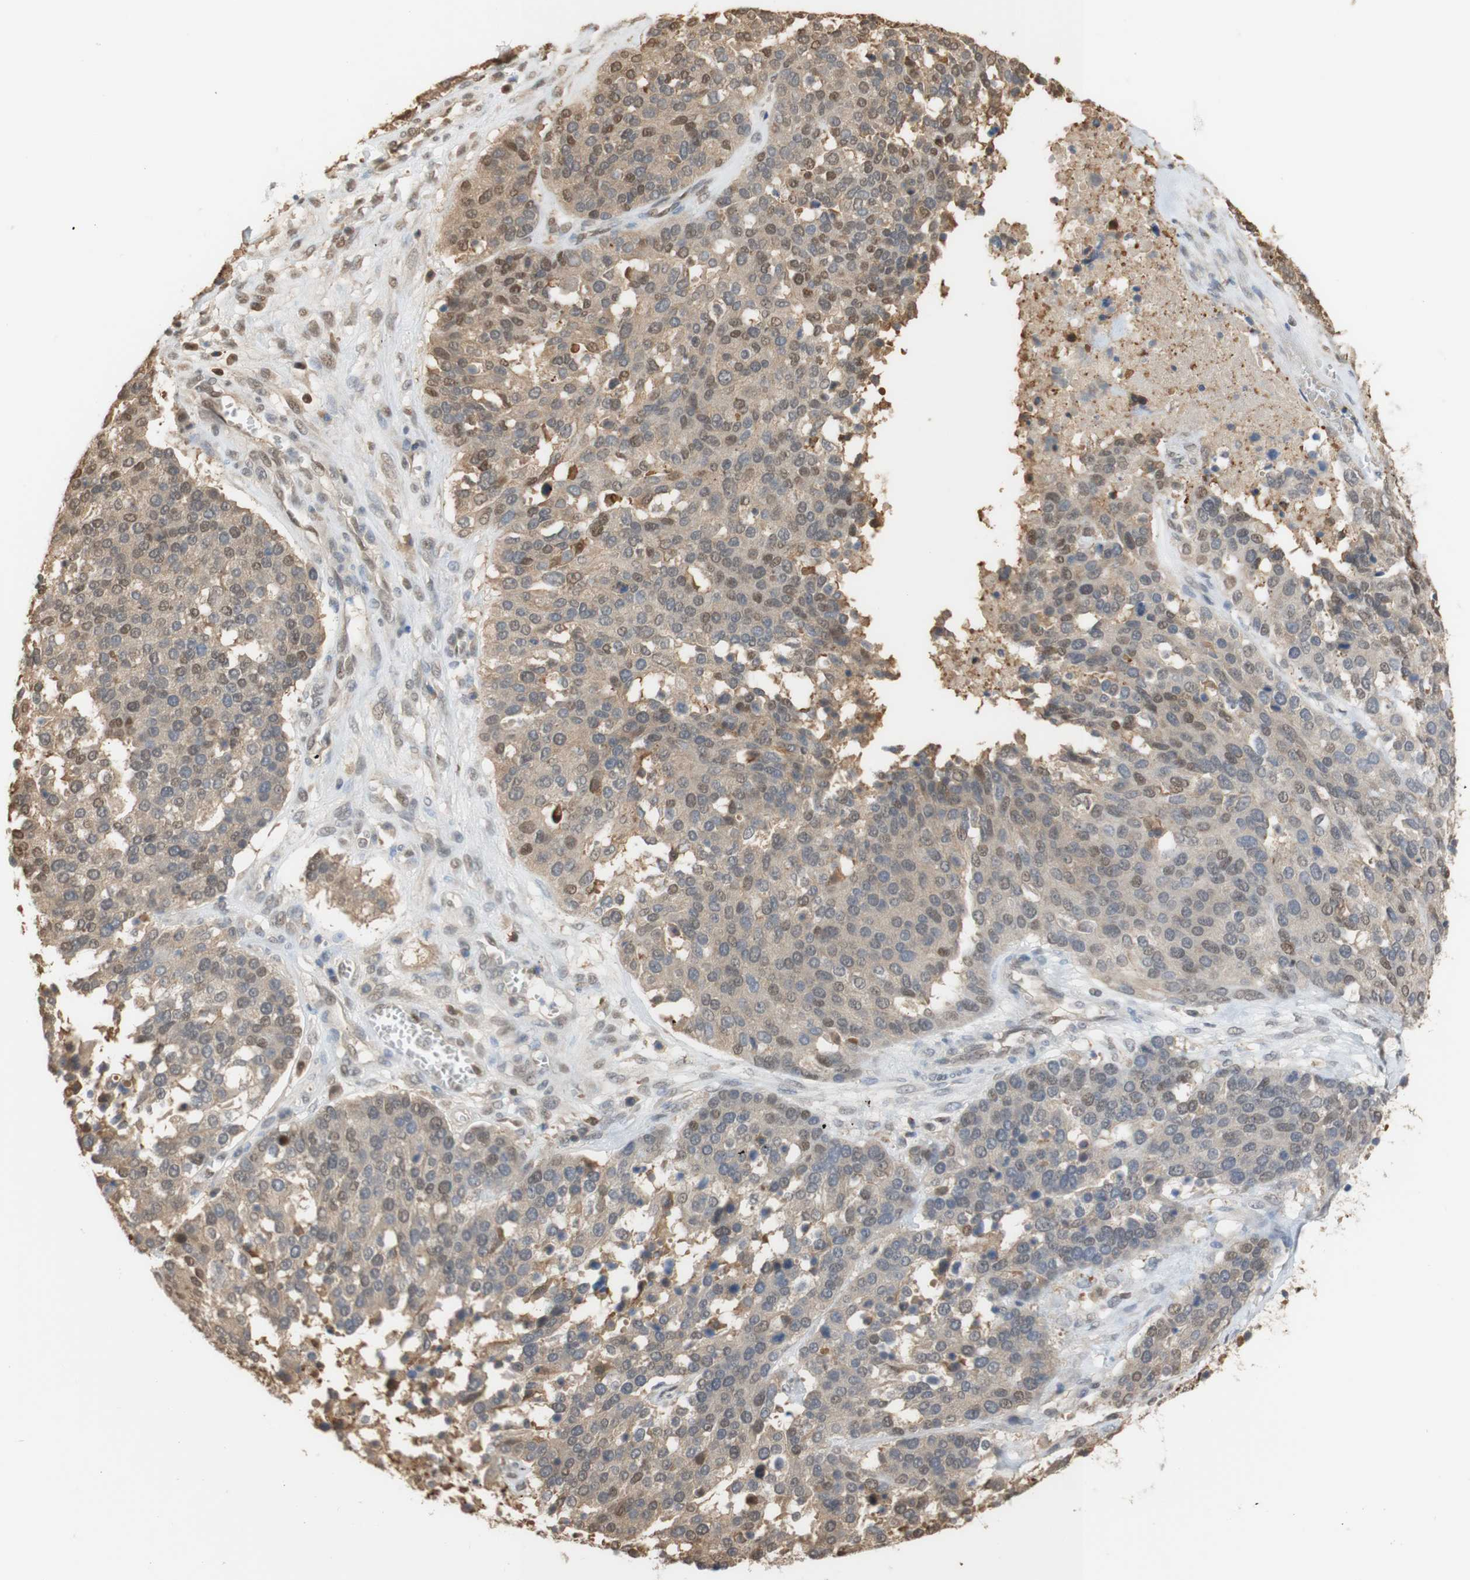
{"staining": {"intensity": "moderate", "quantity": ">75%", "location": "cytoplasmic/membranous,nuclear"}, "tissue": "ovarian cancer", "cell_type": "Tumor cells", "image_type": "cancer", "snomed": [{"axis": "morphology", "description": "Cystadenocarcinoma, serous, NOS"}, {"axis": "topography", "description": "Ovary"}], "caption": "Ovarian cancer tissue shows moderate cytoplasmic/membranous and nuclear positivity in about >75% of tumor cells (DAB (3,3'-diaminobenzidine) IHC, brown staining for protein, blue staining for nuclei).", "gene": "NAP1L4", "patient": {"sex": "female", "age": 44}}